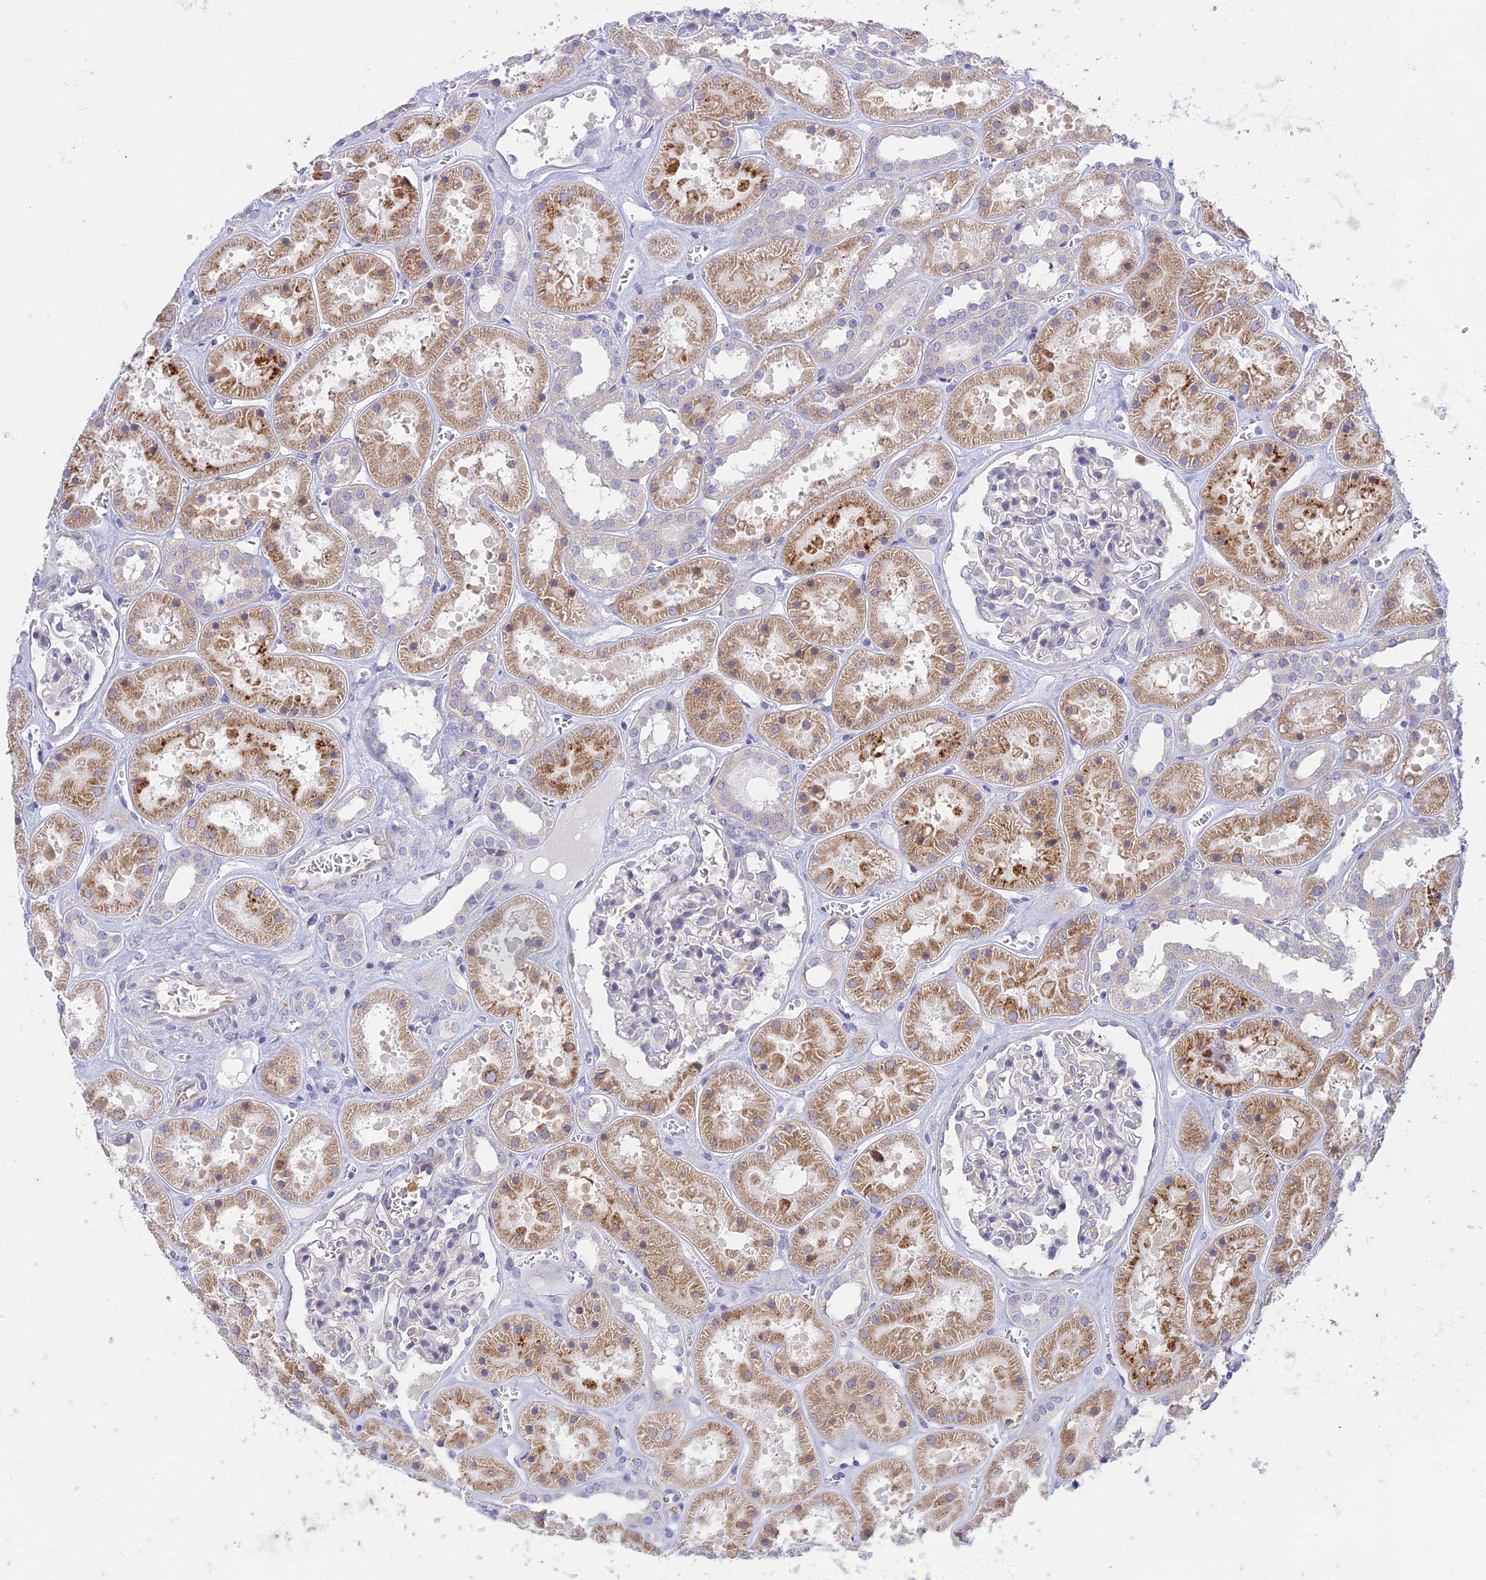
{"staining": {"intensity": "negative", "quantity": "none", "location": "none"}, "tissue": "kidney", "cell_type": "Cells in glomeruli", "image_type": "normal", "snomed": [{"axis": "morphology", "description": "Normal tissue, NOS"}, {"axis": "topography", "description": "Kidney"}], "caption": "This is an immunohistochemistry (IHC) micrograph of benign kidney. There is no expression in cells in glomeruli.", "gene": "PTCD2", "patient": {"sex": "female", "age": 41}}